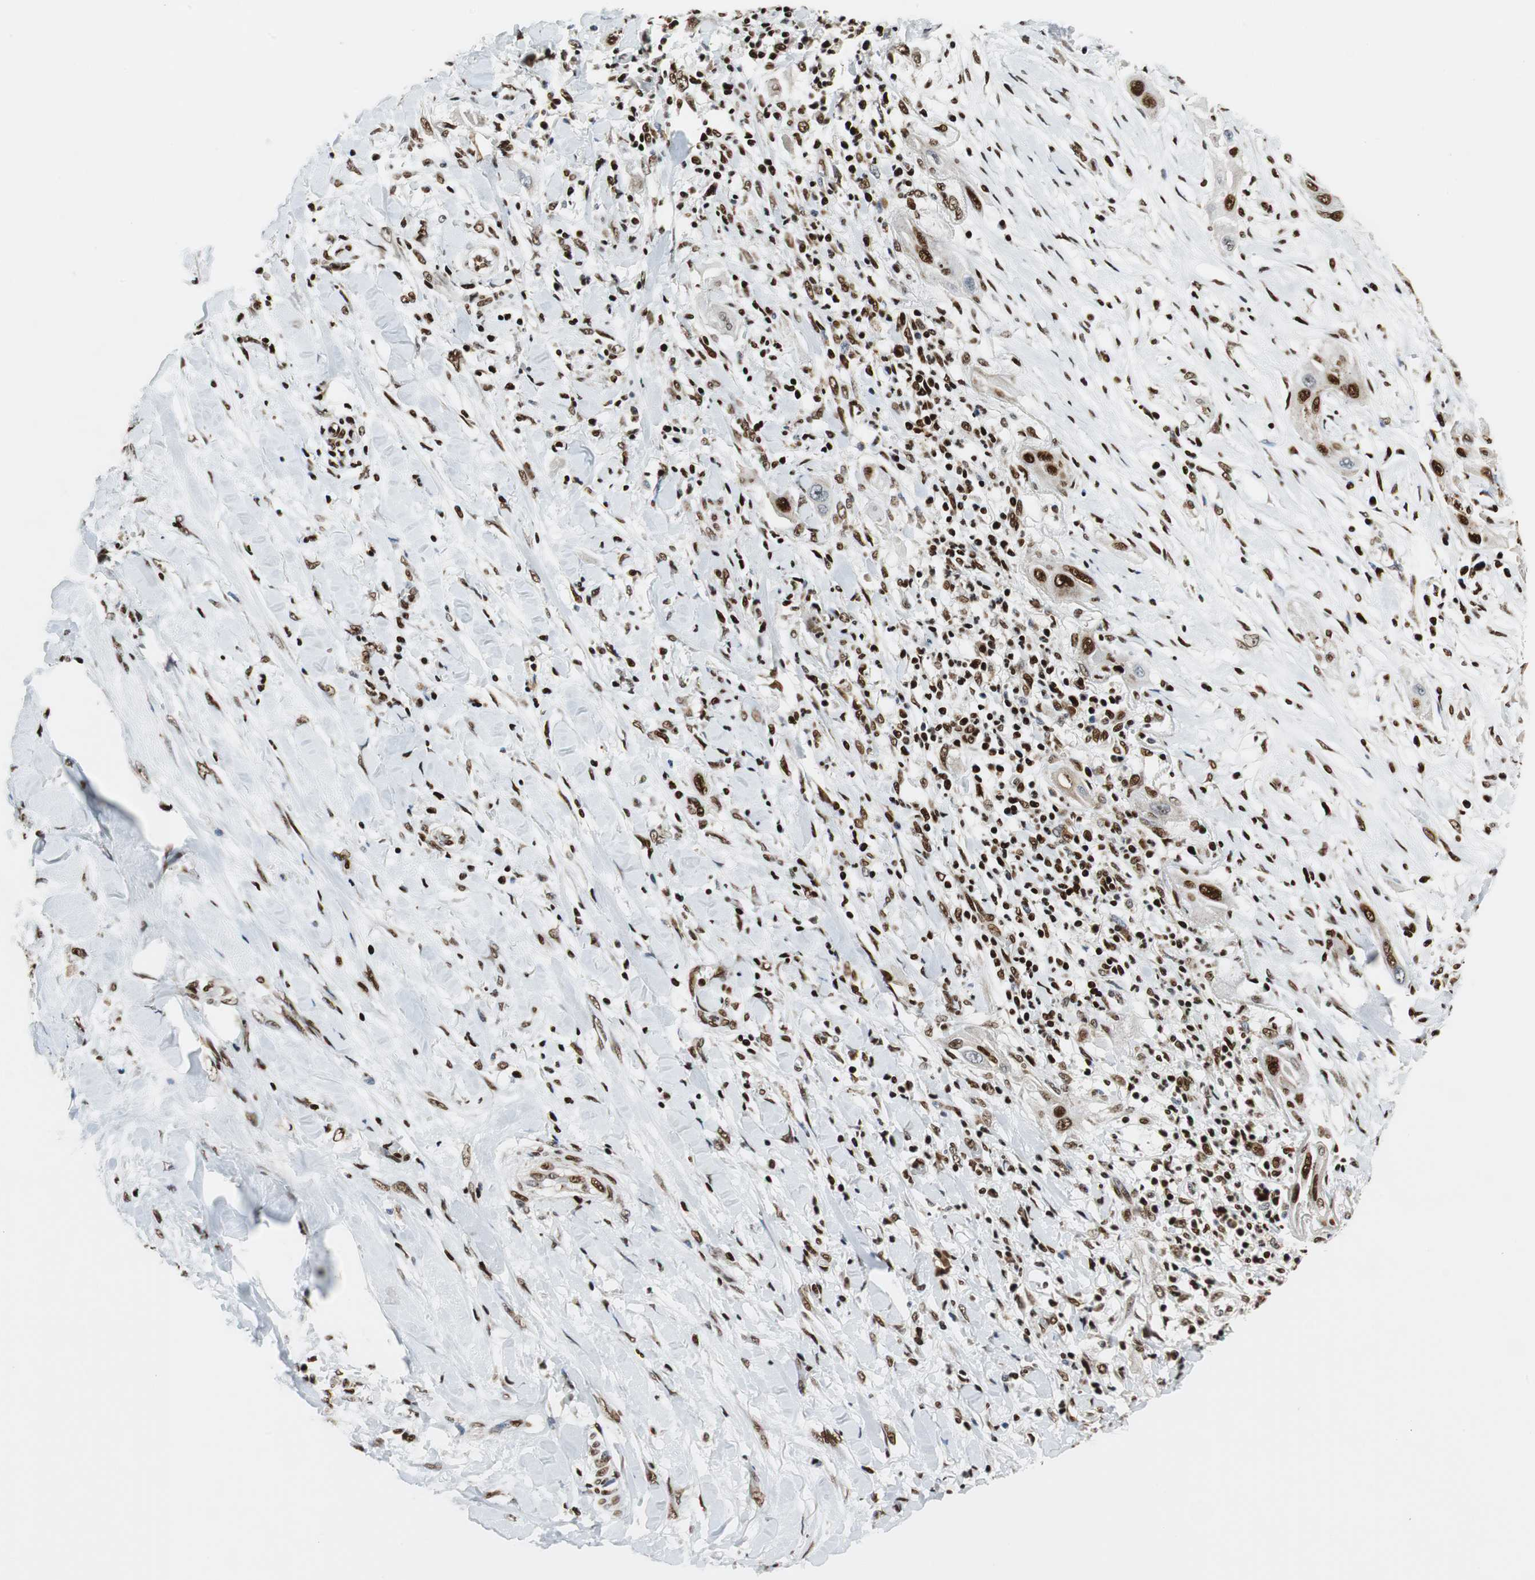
{"staining": {"intensity": "strong", "quantity": "25%-75%", "location": "nuclear"}, "tissue": "lung cancer", "cell_type": "Tumor cells", "image_type": "cancer", "snomed": [{"axis": "morphology", "description": "Squamous cell carcinoma, NOS"}, {"axis": "topography", "description": "Lung"}], "caption": "Lung cancer (squamous cell carcinoma) stained with IHC shows strong nuclear staining in about 25%-75% of tumor cells. (DAB IHC with brightfield microscopy, high magnification).", "gene": "HDAC1", "patient": {"sex": "female", "age": 47}}